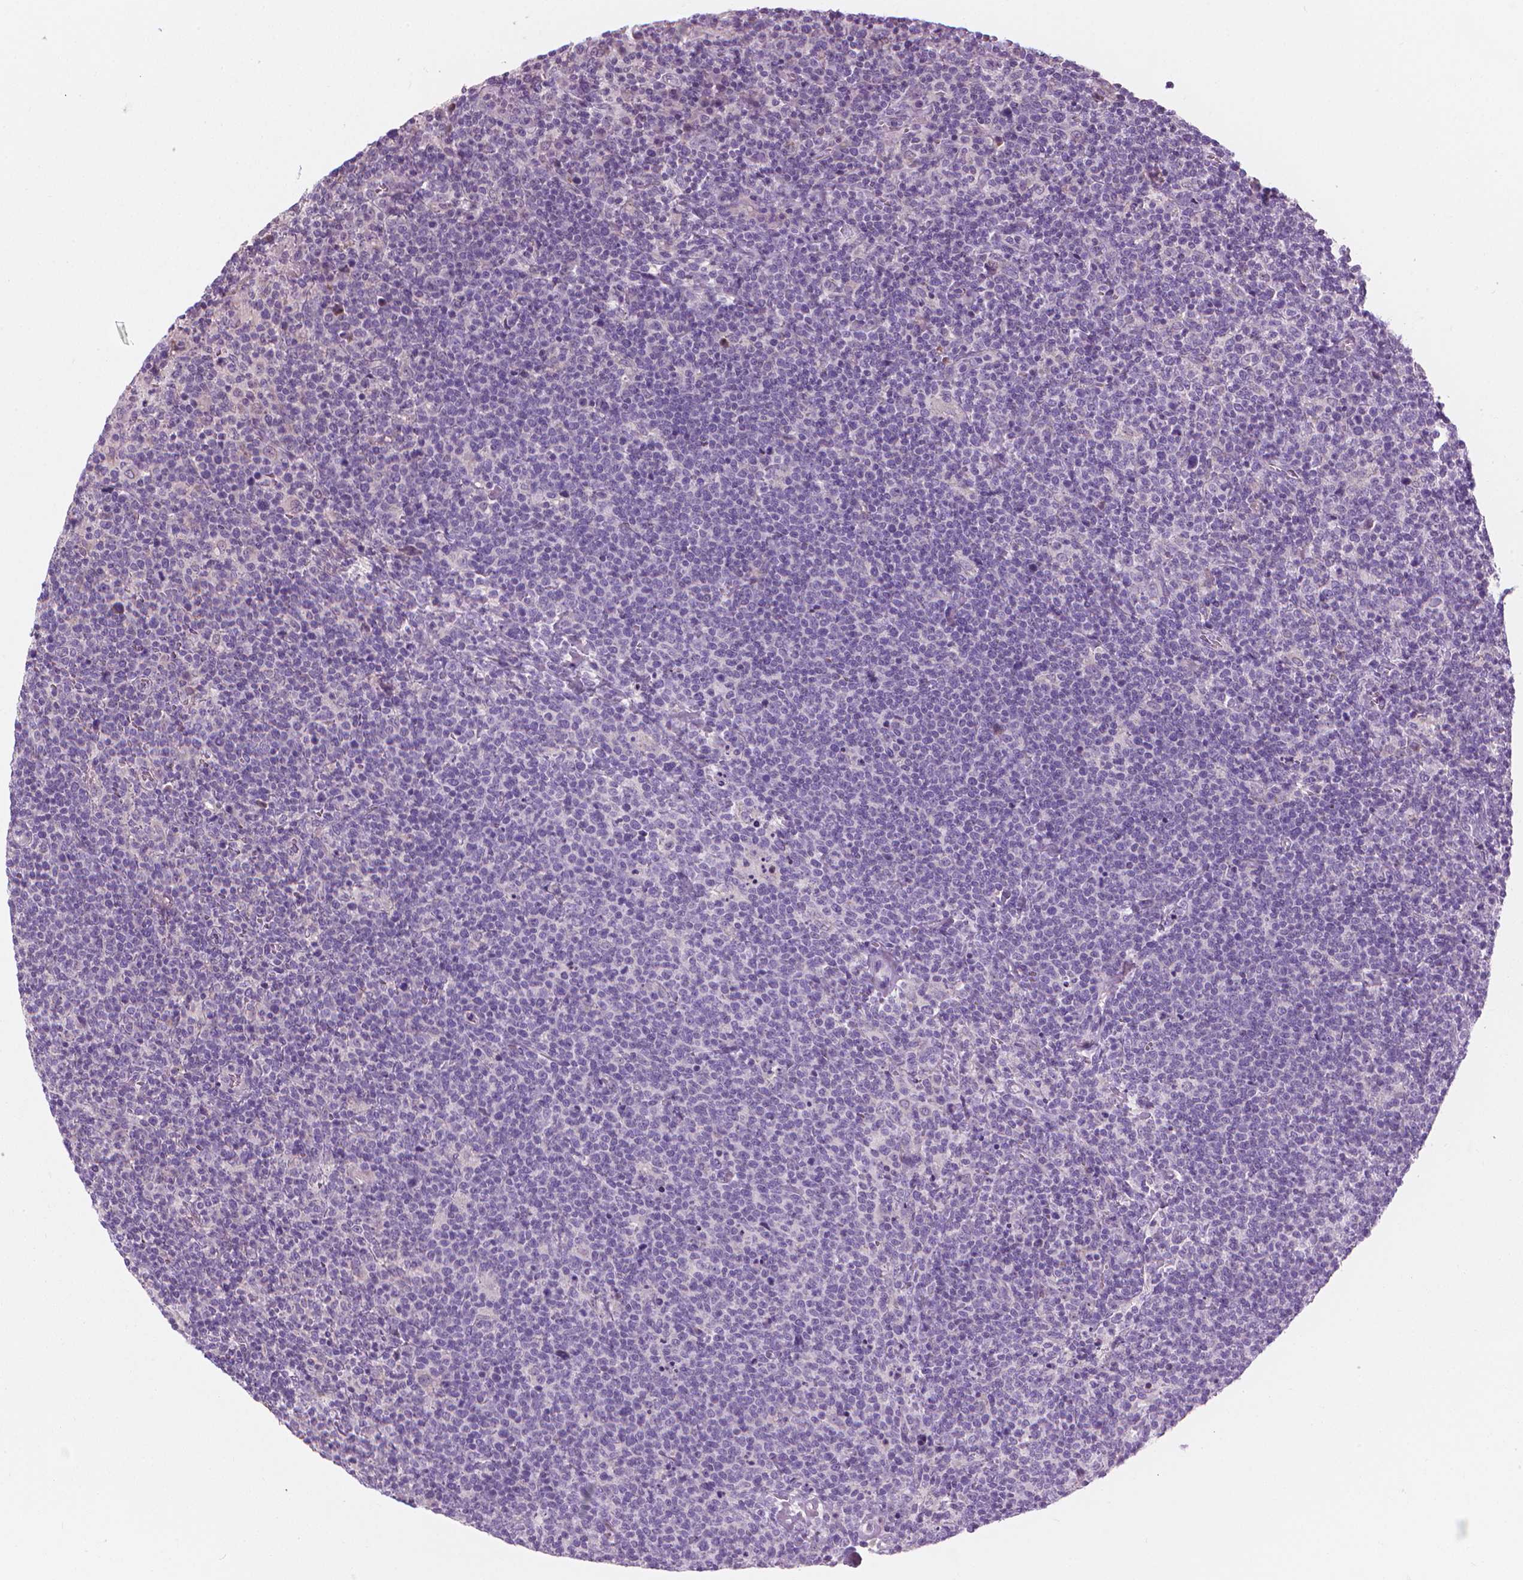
{"staining": {"intensity": "negative", "quantity": "none", "location": "none"}, "tissue": "lymphoma", "cell_type": "Tumor cells", "image_type": "cancer", "snomed": [{"axis": "morphology", "description": "Malignant lymphoma, non-Hodgkin's type, High grade"}, {"axis": "topography", "description": "Lymph node"}], "caption": "High power microscopy image of an IHC micrograph of high-grade malignant lymphoma, non-Hodgkin's type, revealing no significant staining in tumor cells.", "gene": "CFAP126", "patient": {"sex": "male", "age": 61}}